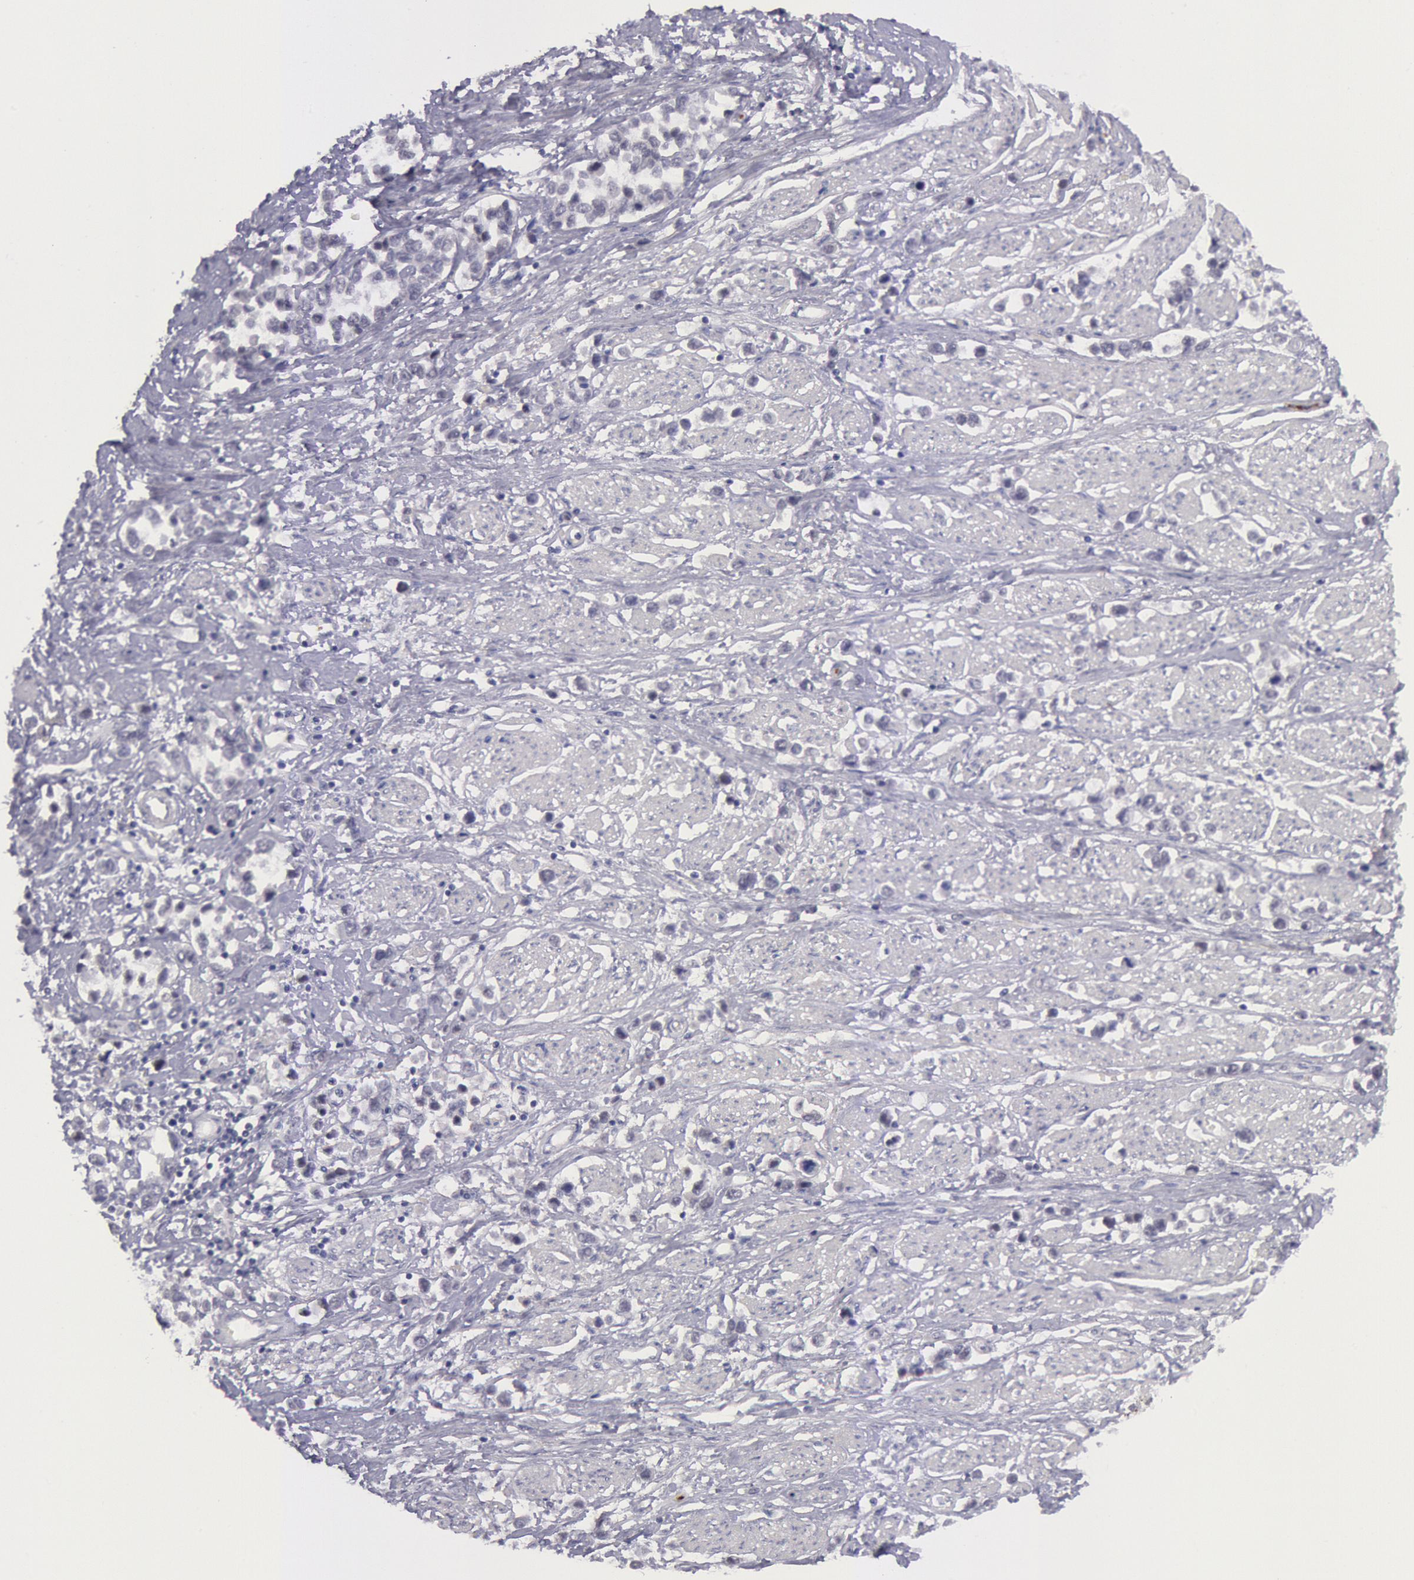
{"staining": {"intensity": "negative", "quantity": "none", "location": "none"}, "tissue": "stomach cancer", "cell_type": "Tumor cells", "image_type": "cancer", "snomed": [{"axis": "morphology", "description": "Adenocarcinoma, NOS"}, {"axis": "topography", "description": "Stomach, upper"}], "caption": "Photomicrograph shows no protein positivity in tumor cells of stomach cancer tissue.", "gene": "KDM6A", "patient": {"sex": "male", "age": 76}}